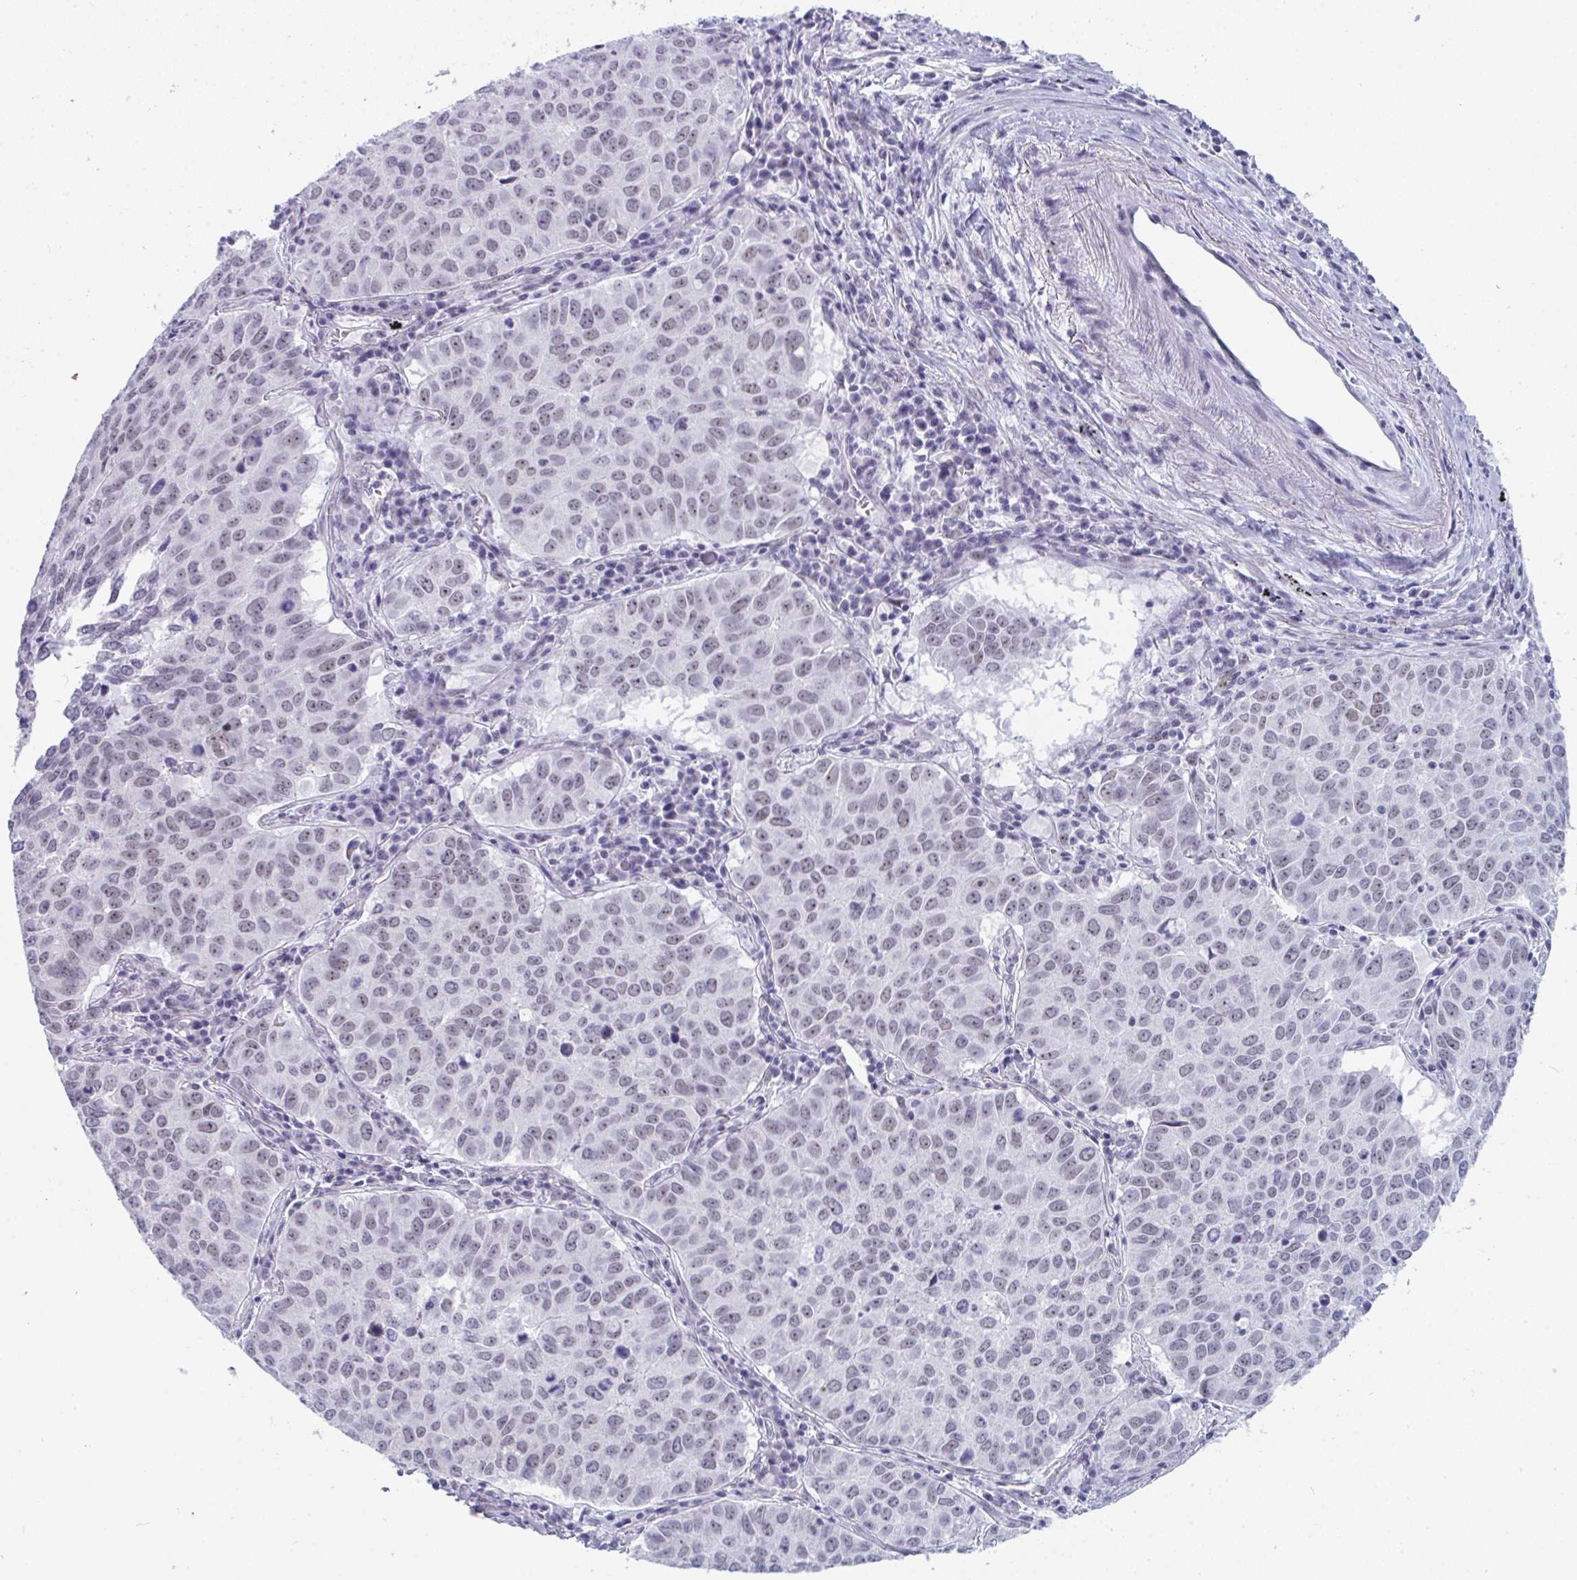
{"staining": {"intensity": "weak", "quantity": "25%-75%", "location": "nuclear"}, "tissue": "lung cancer", "cell_type": "Tumor cells", "image_type": "cancer", "snomed": [{"axis": "morphology", "description": "Adenocarcinoma, NOS"}, {"axis": "topography", "description": "Lung"}], "caption": "Tumor cells exhibit weak nuclear staining in about 25%-75% of cells in lung cancer (adenocarcinoma).", "gene": "CDK13", "patient": {"sex": "female", "age": 50}}